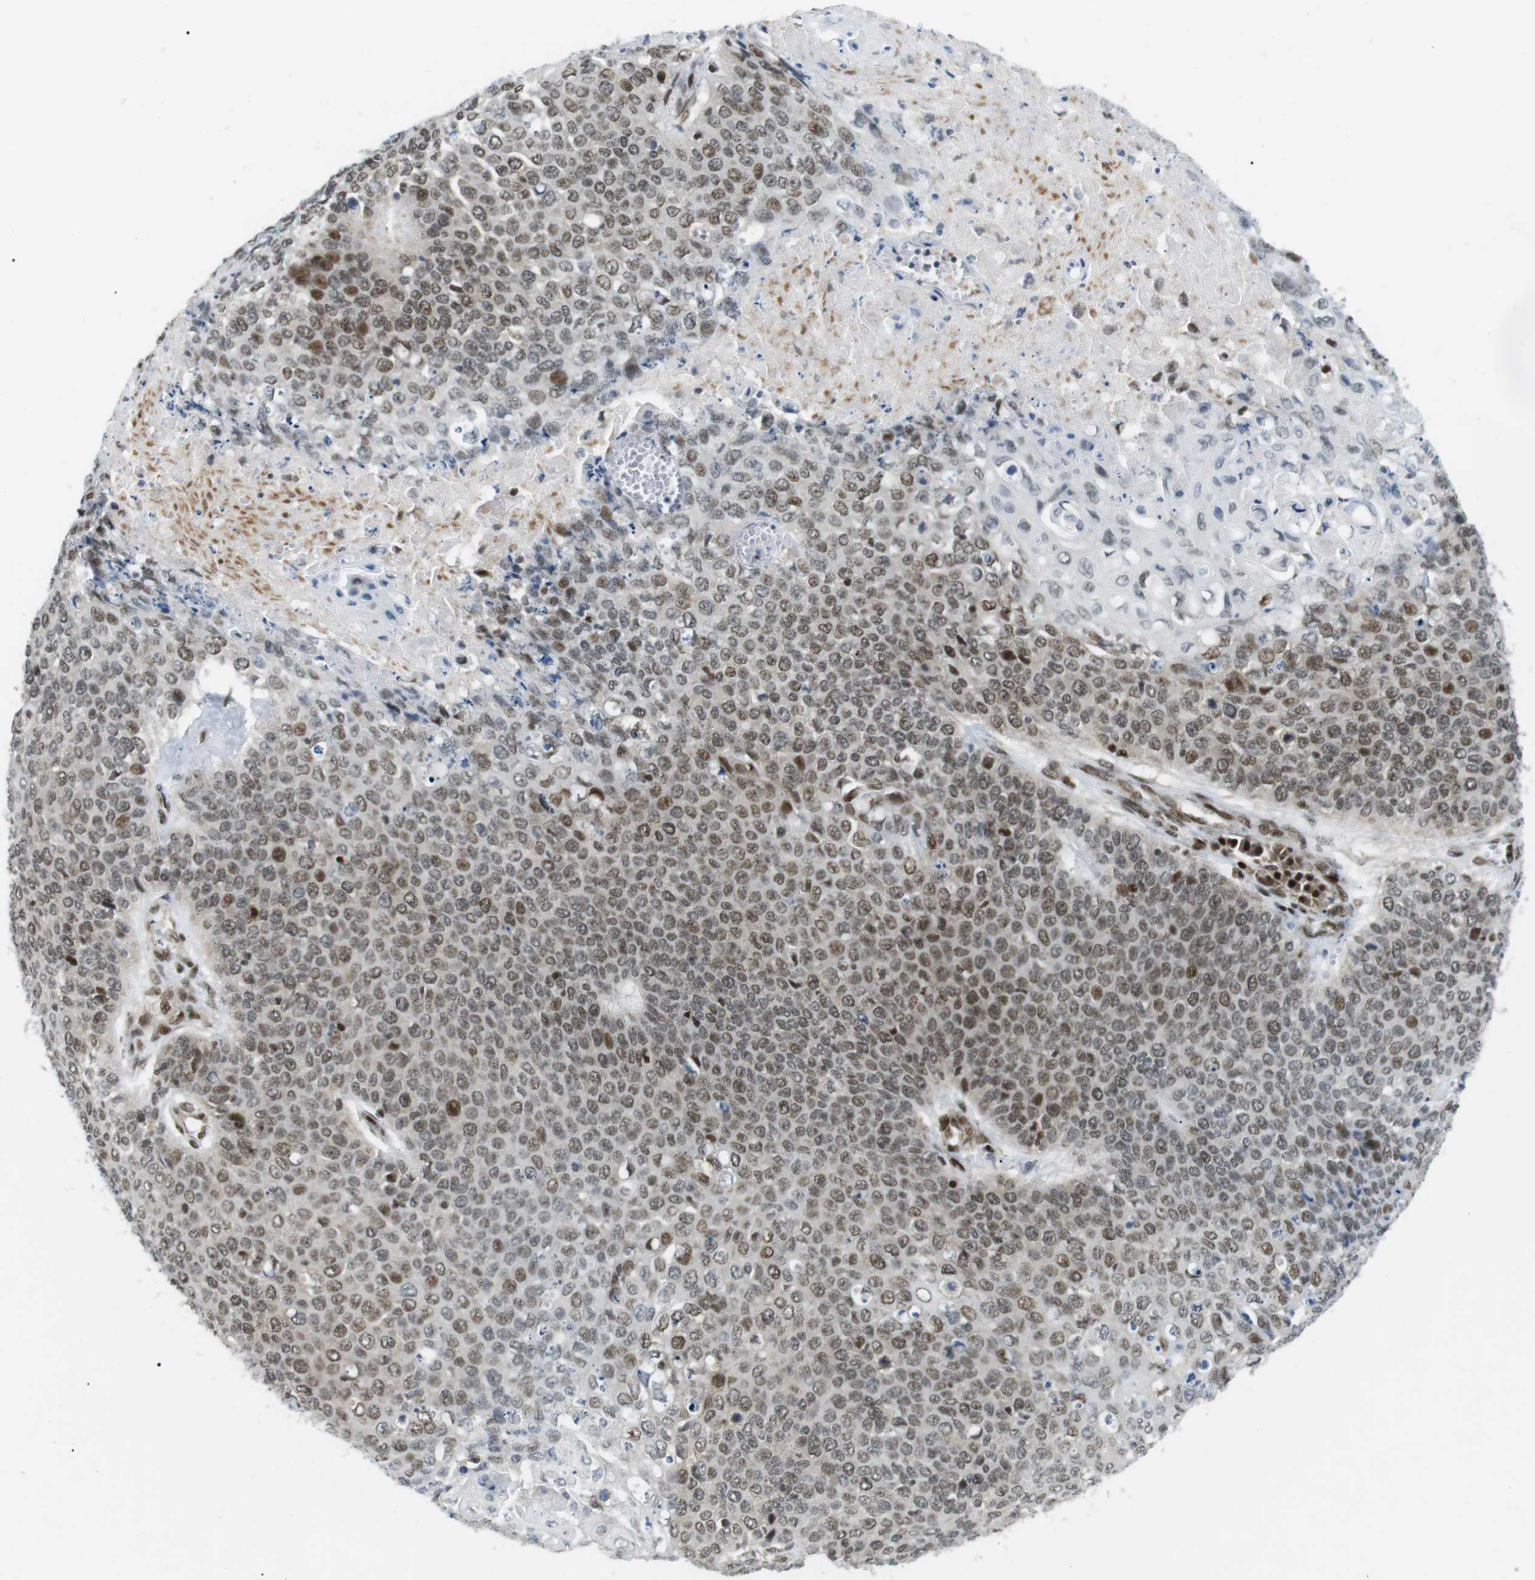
{"staining": {"intensity": "moderate", "quantity": ">75%", "location": "nuclear"}, "tissue": "cervical cancer", "cell_type": "Tumor cells", "image_type": "cancer", "snomed": [{"axis": "morphology", "description": "Squamous cell carcinoma, NOS"}, {"axis": "topography", "description": "Cervix"}], "caption": "This micrograph demonstrates squamous cell carcinoma (cervical) stained with immunohistochemistry to label a protein in brown. The nuclear of tumor cells show moderate positivity for the protein. Nuclei are counter-stained blue.", "gene": "CDC27", "patient": {"sex": "female", "age": 39}}